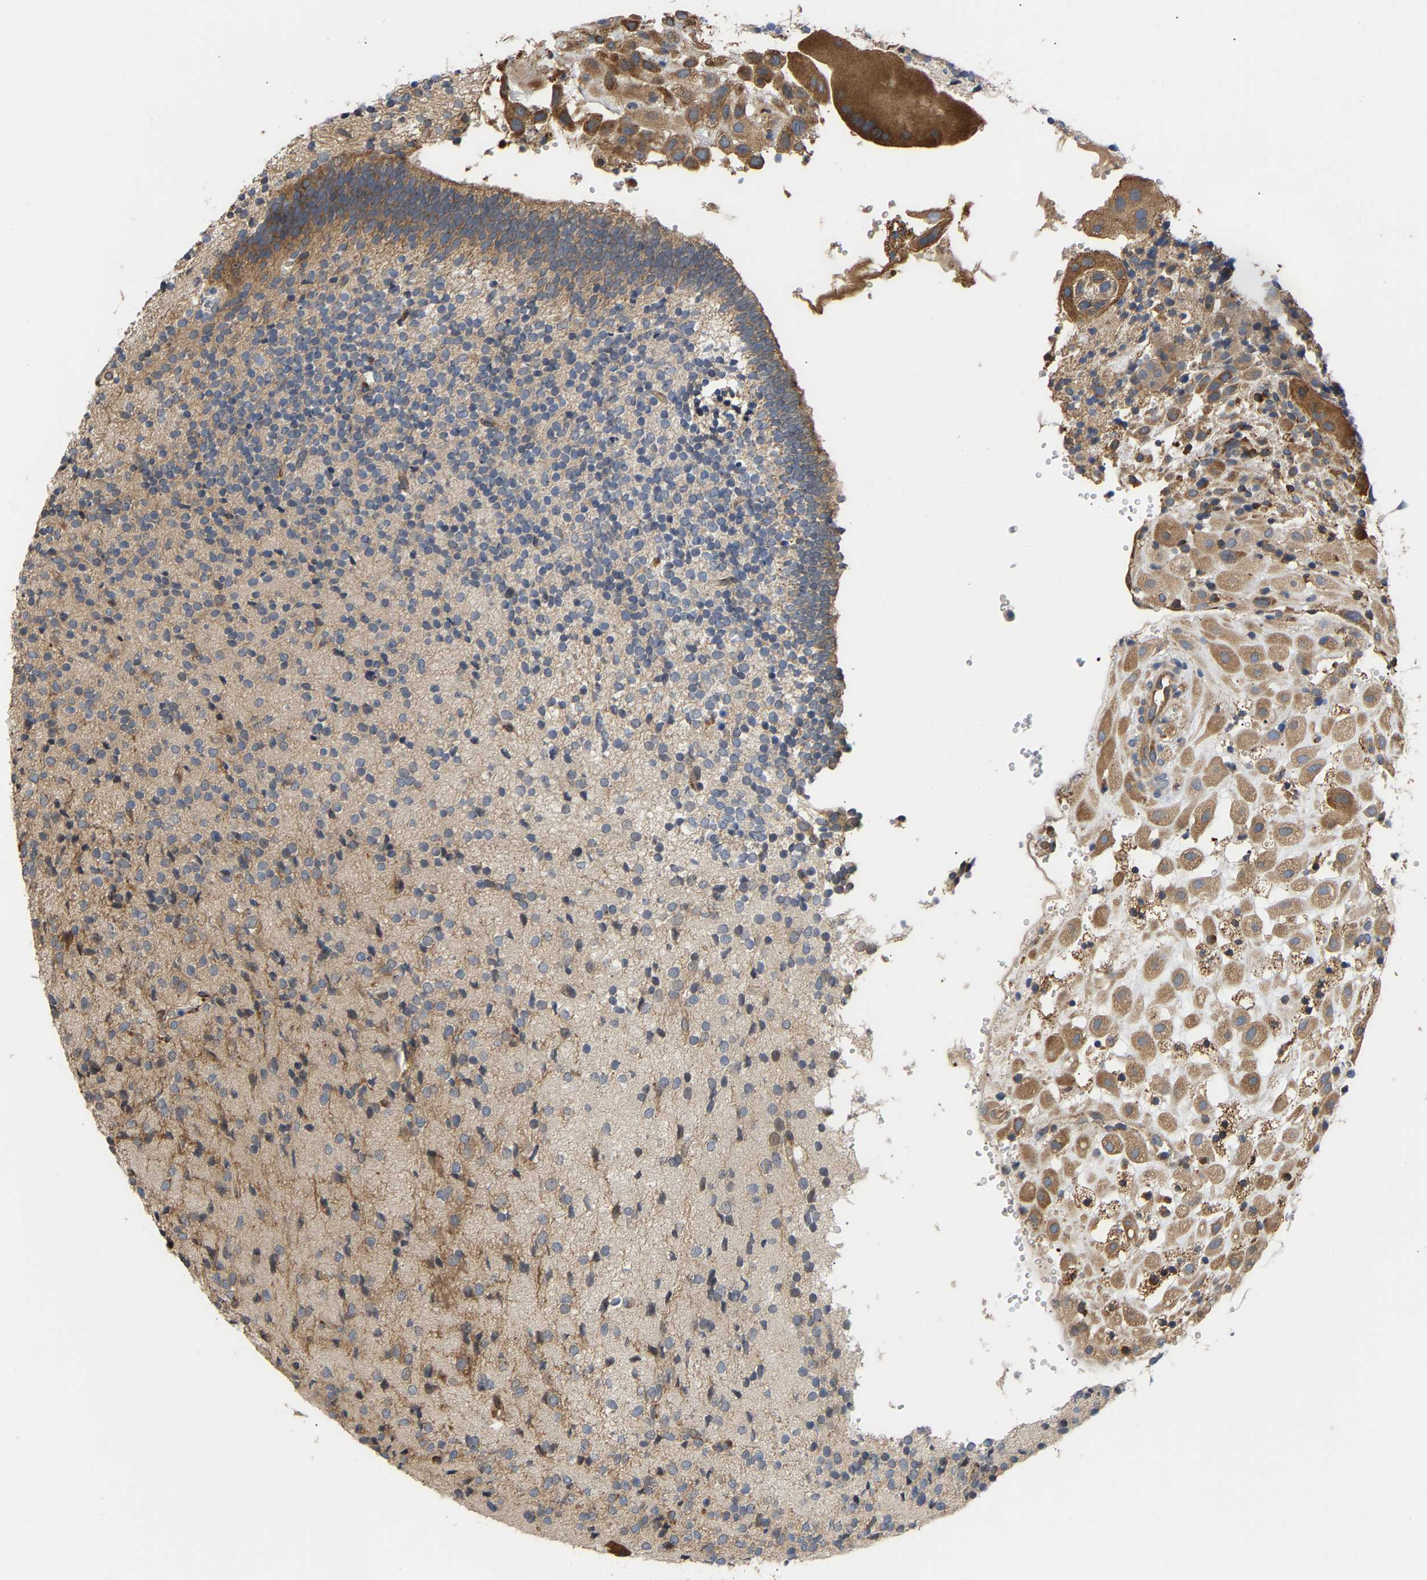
{"staining": {"intensity": "moderate", "quantity": ">75%", "location": "cytoplasmic/membranous"}, "tissue": "placenta", "cell_type": "Decidual cells", "image_type": "normal", "snomed": [{"axis": "morphology", "description": "Normal tissue, NOS"}, {"axis": "topography", "description": "Placenta"}], "caption": "Placenta stained with immunohistochemistry reveals moderate cytoplasmic/membranous positivity in about >75% of decidual cells. (DAB (3,3'-diaminobenzidine) = brown stain, brightfield microscopy at high magnification).", "gene": "ARAP1", "patient": {"sex": "female", "age": 18}}